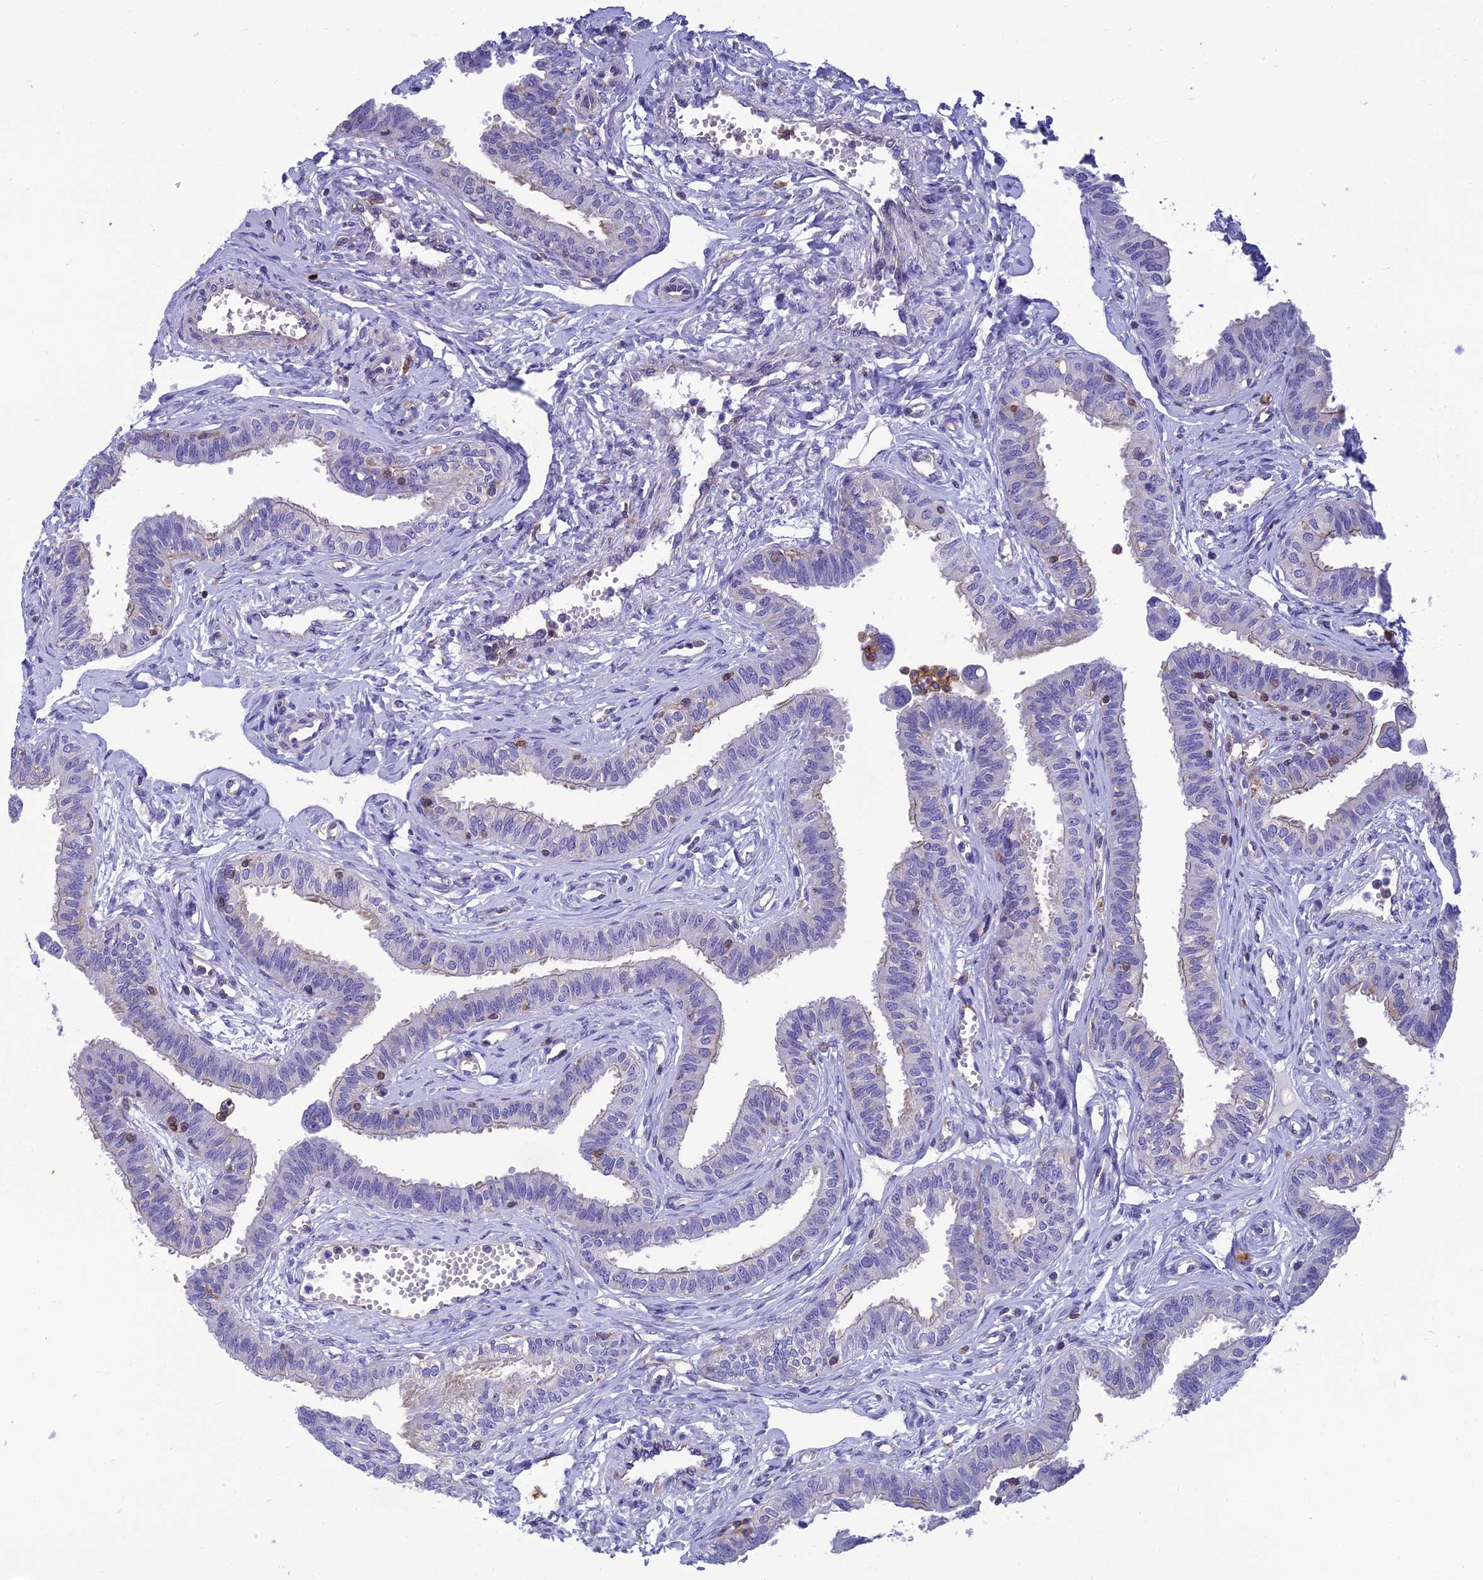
{"staining": {"intensity": "negative", "quantity": "none", "location": "none"}, "tissue": "fallopian tube", "cell_type": "Glandular cells", "image_type": "normal", "snomed": [{"axis": "morphology", "description": "Normal tissue, NOS"}, {"axis": "morphology", "description": "Carcinoma, NOS"}, {"axis": "topography", "description": "Fallopian tube"}, {"axis": "topography", "description": "Ovary"}], "caption": "IHC of normal fallopian tube reveals no expression in glandular cells.", "gene": "PPP1R18", "patient": {"sex": "female", "age": 59}}